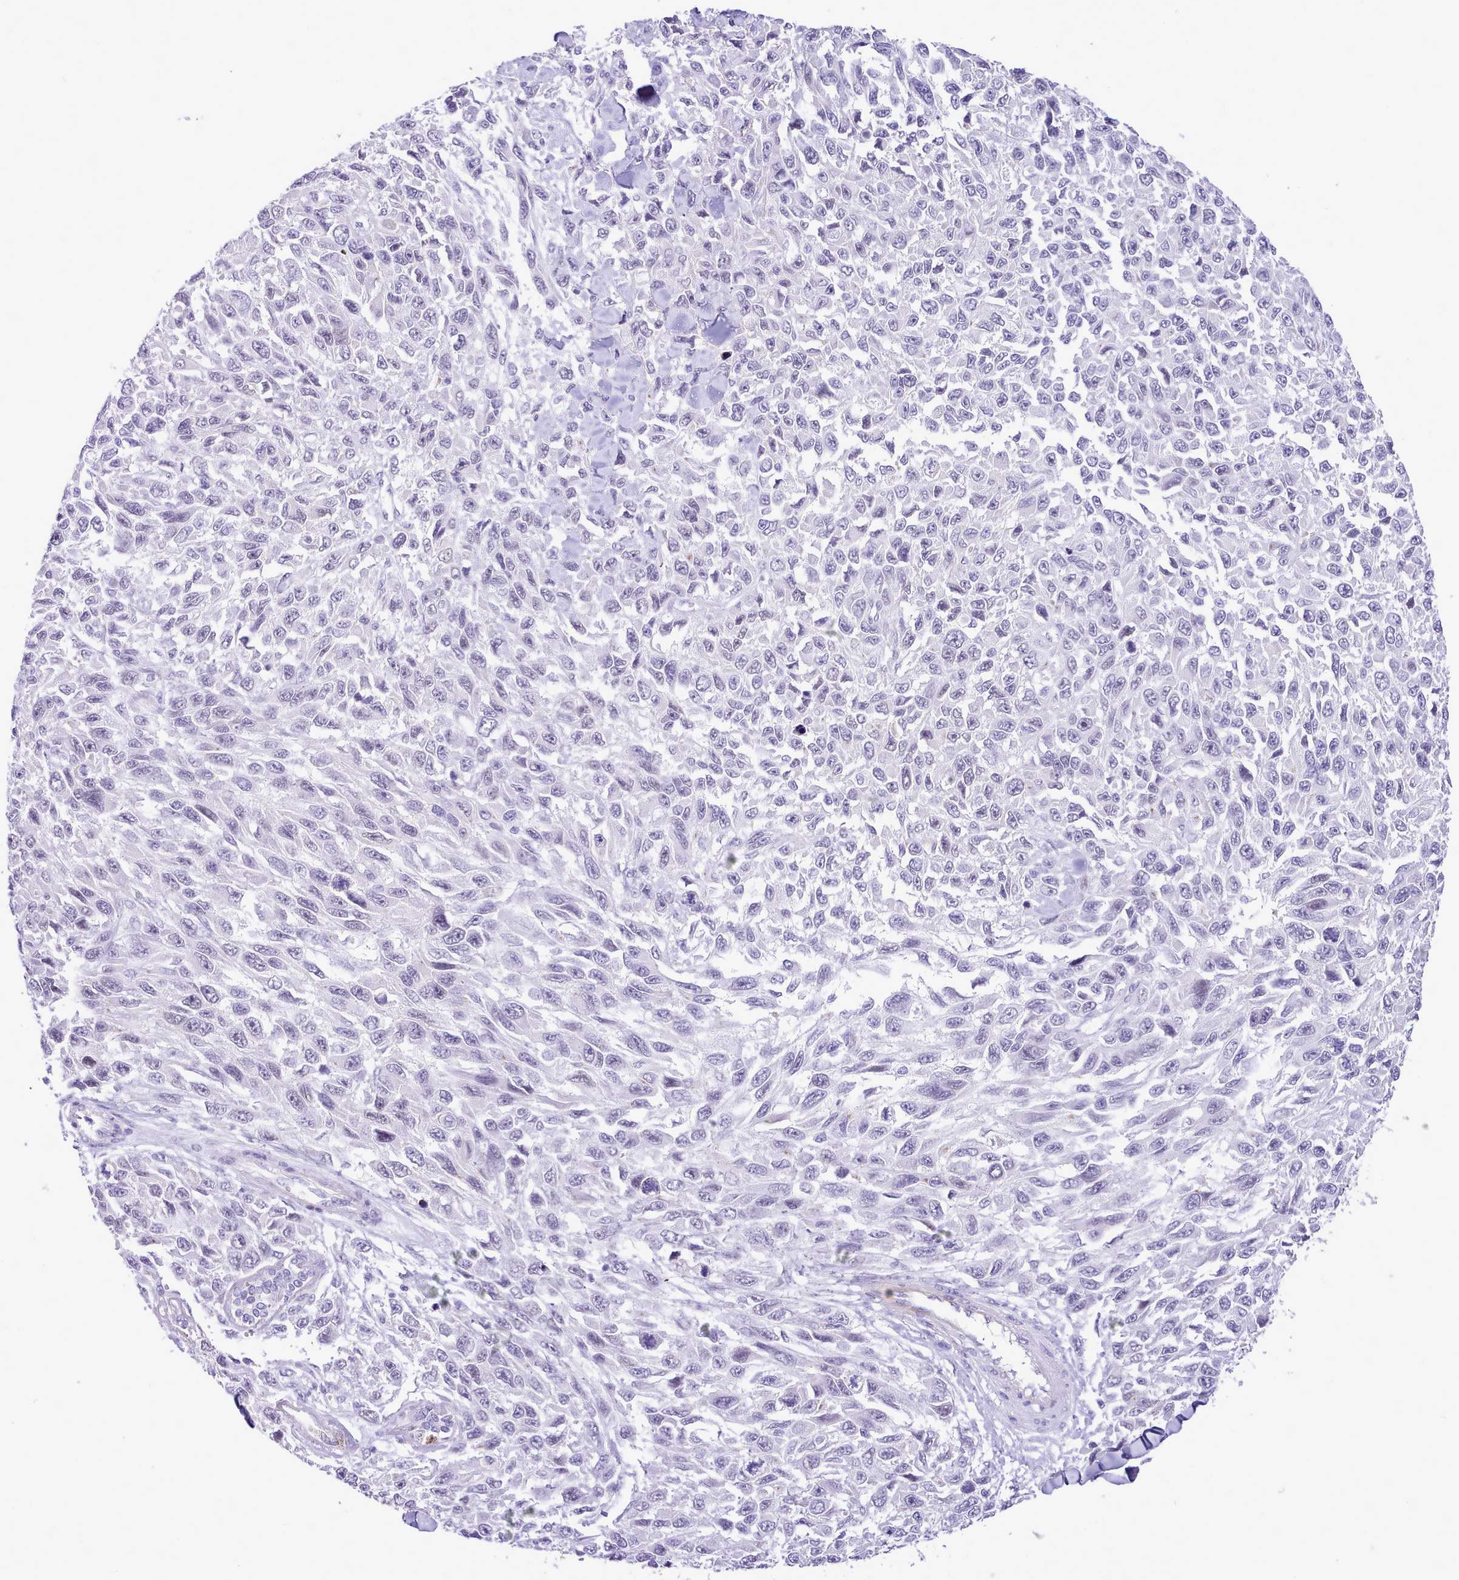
{"staining": {"intensity": "negative", "quantity": "none", "location": "none"}, "tissue": "melanoma", "cell_type": "Tumor cells", "image_type": "cancer", "snomed": [{"axis": "morphology", "description": "Malignant melanoma, NOS"}, {"axis": "topography", "description": "Skin"}], "caption": "Photomicrograph shows no significant protein staining in tumor cells of malignant melanoma. Brightfield microscopy of immunohistochemistry (IHC) stained with DAB (brown) and hematoxylin (blue), captured at high magnification.", "gene": "LRRC37A", "patient": {"sex": "female", "age": 96}}